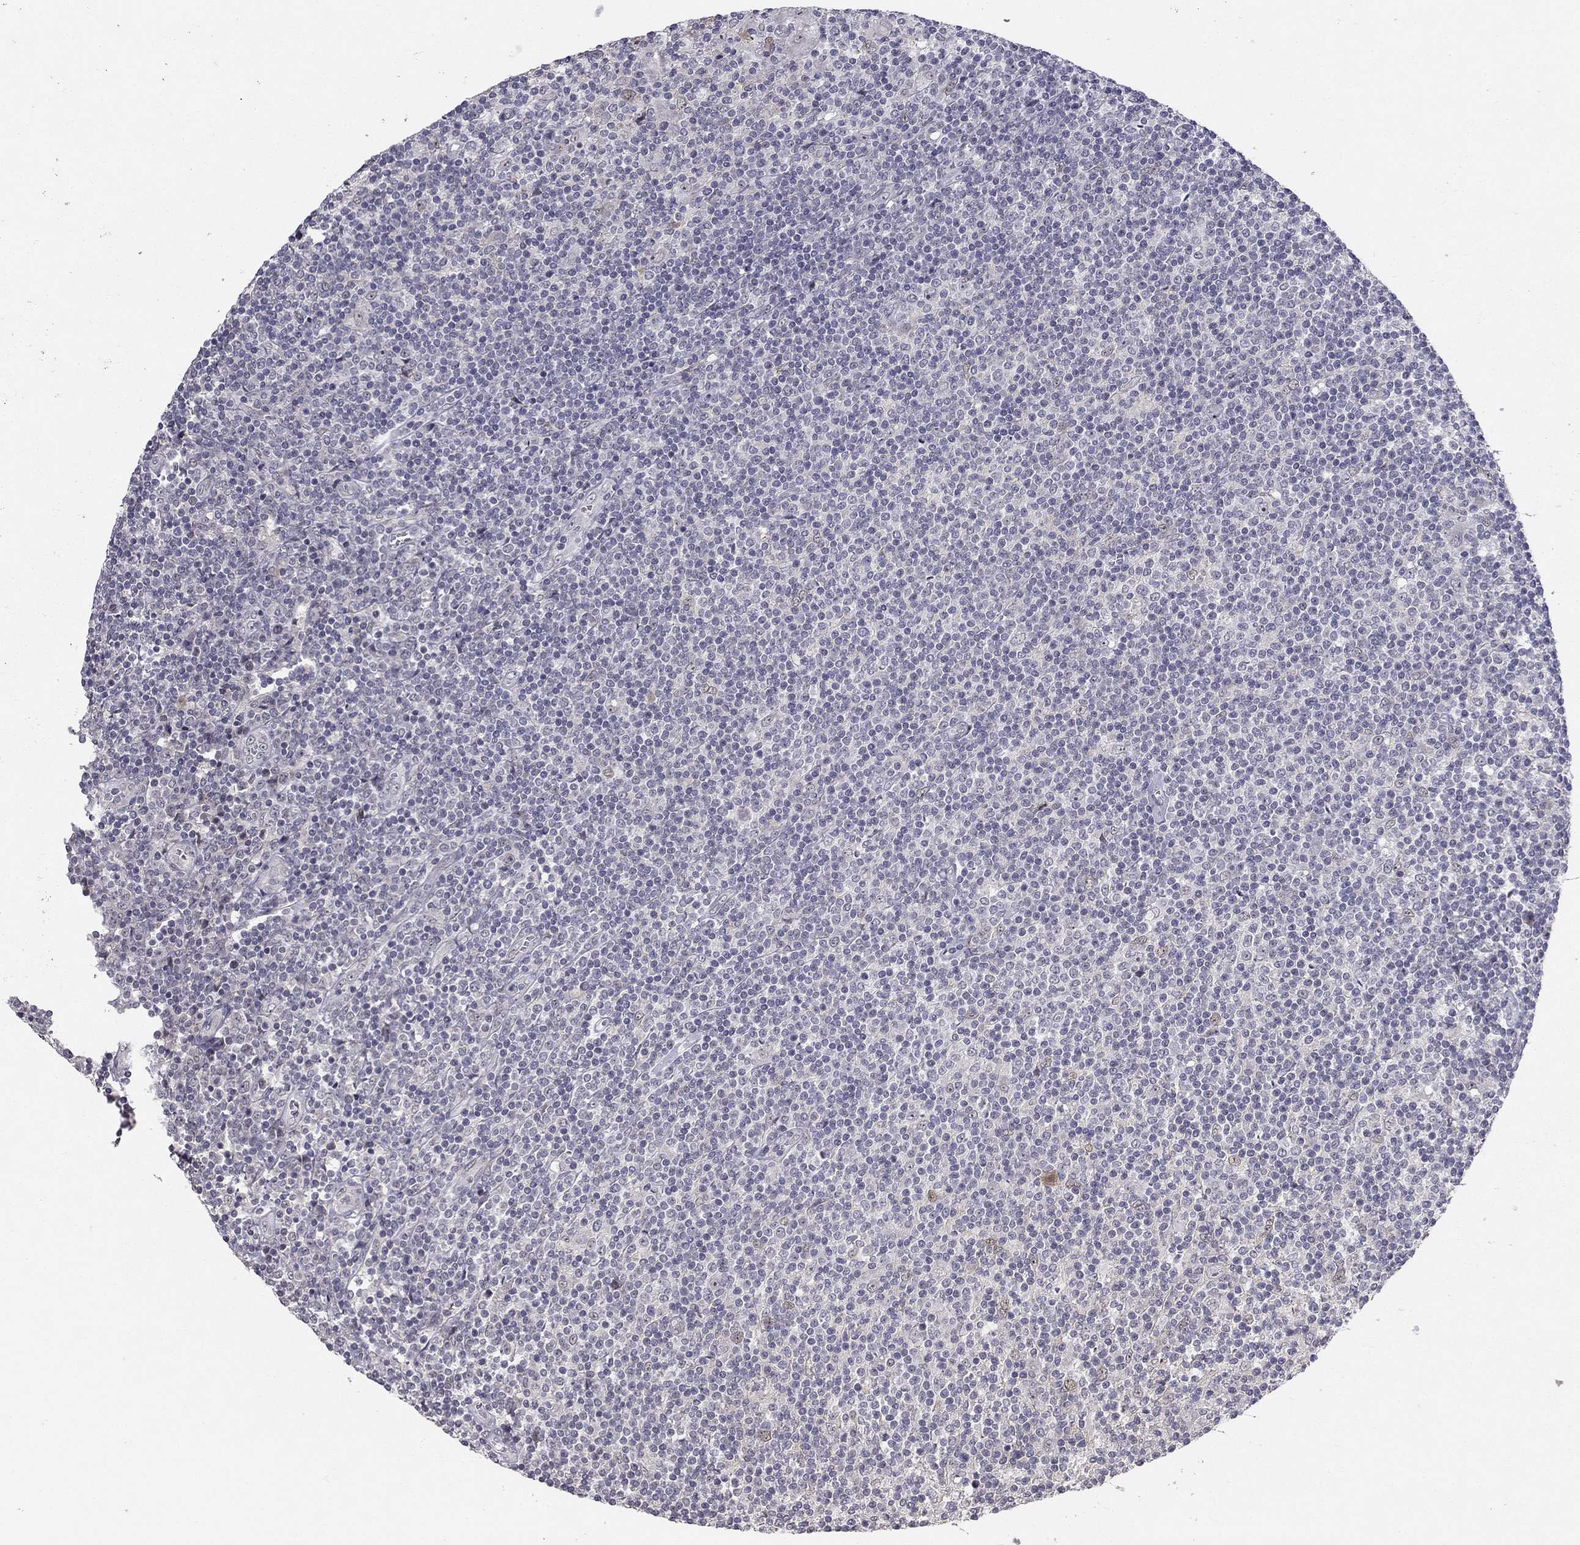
{"staining": {"intensity": "negative", "quantity": "none", "location": "none"}, "tissue": "lymphoma", "cell_type": "Tumor cells", "image_type": "cancer", "snomed": [{"axis": "morphology", "description": "Hodgkin's disease, NOS"}, {"axis": "topography", "description": "Lymph node"}], "caption": "IHC photomicrograph of Hodgkin's disease stained for a protein (brown), which shows no expression in tumor cells. (DAB (3,3'-diaminobenzidine) IHC with hematoxylin counter stain).", "gene": "STXBP6", "patient": {"sex": "male", "age": 40}}